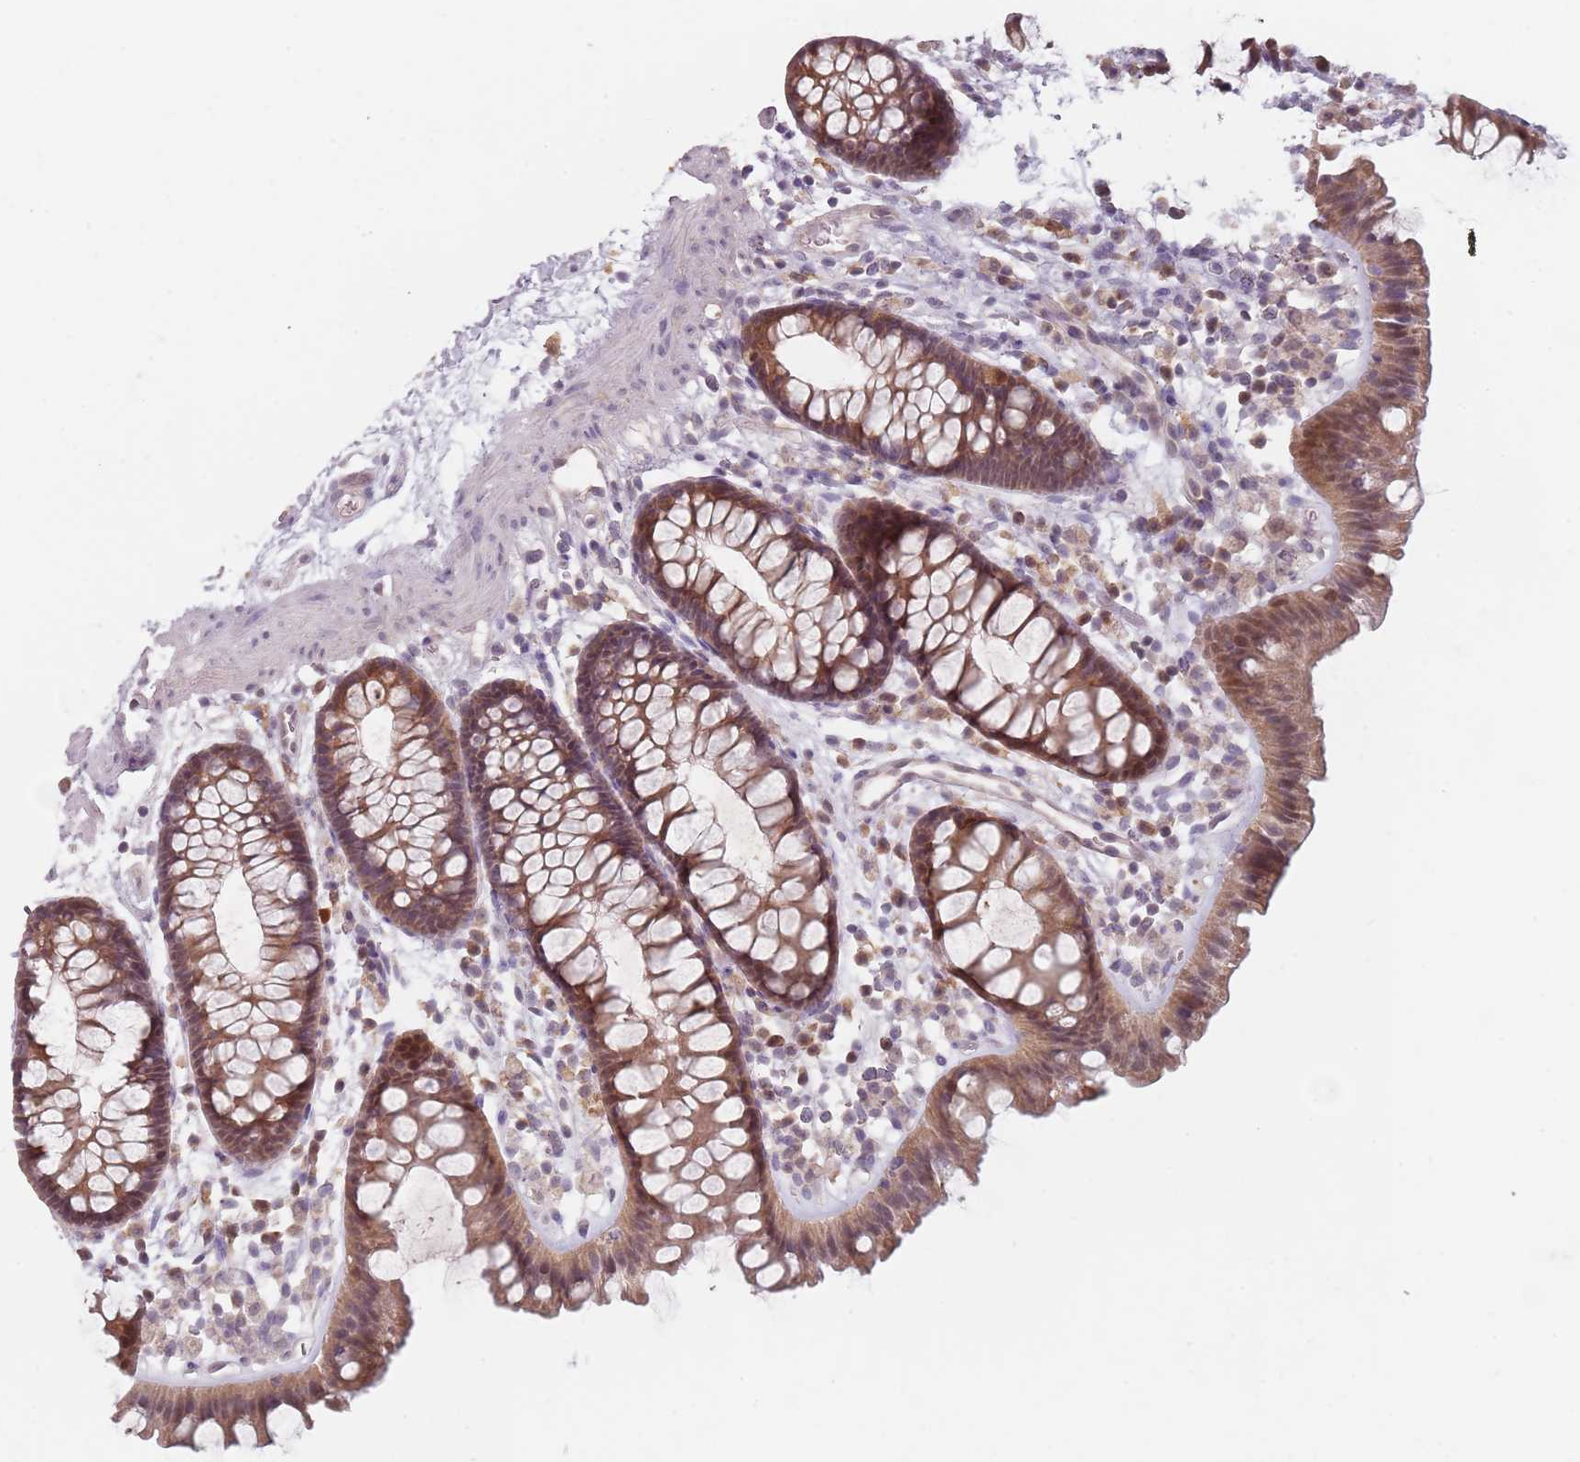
{"staining": {"intensity": "negative", "quantity": "none", "location": "none"}, "tissue": "colon", "cell_type": "Endothelial cells", "image_type": "normal", "snomed": [{"axis": "morphology", "description": "Normal tissue, NOS"}, {"axis": "topography", "description": "Colon"}], "caption": "A high-resolution histopathology image shows immunohistochemistry (IHC) staining of benign colon, which reveals no significant staining in endothelial cells.", "gene": "NAXE", "patient": {"sex": "female", "age": 62}}